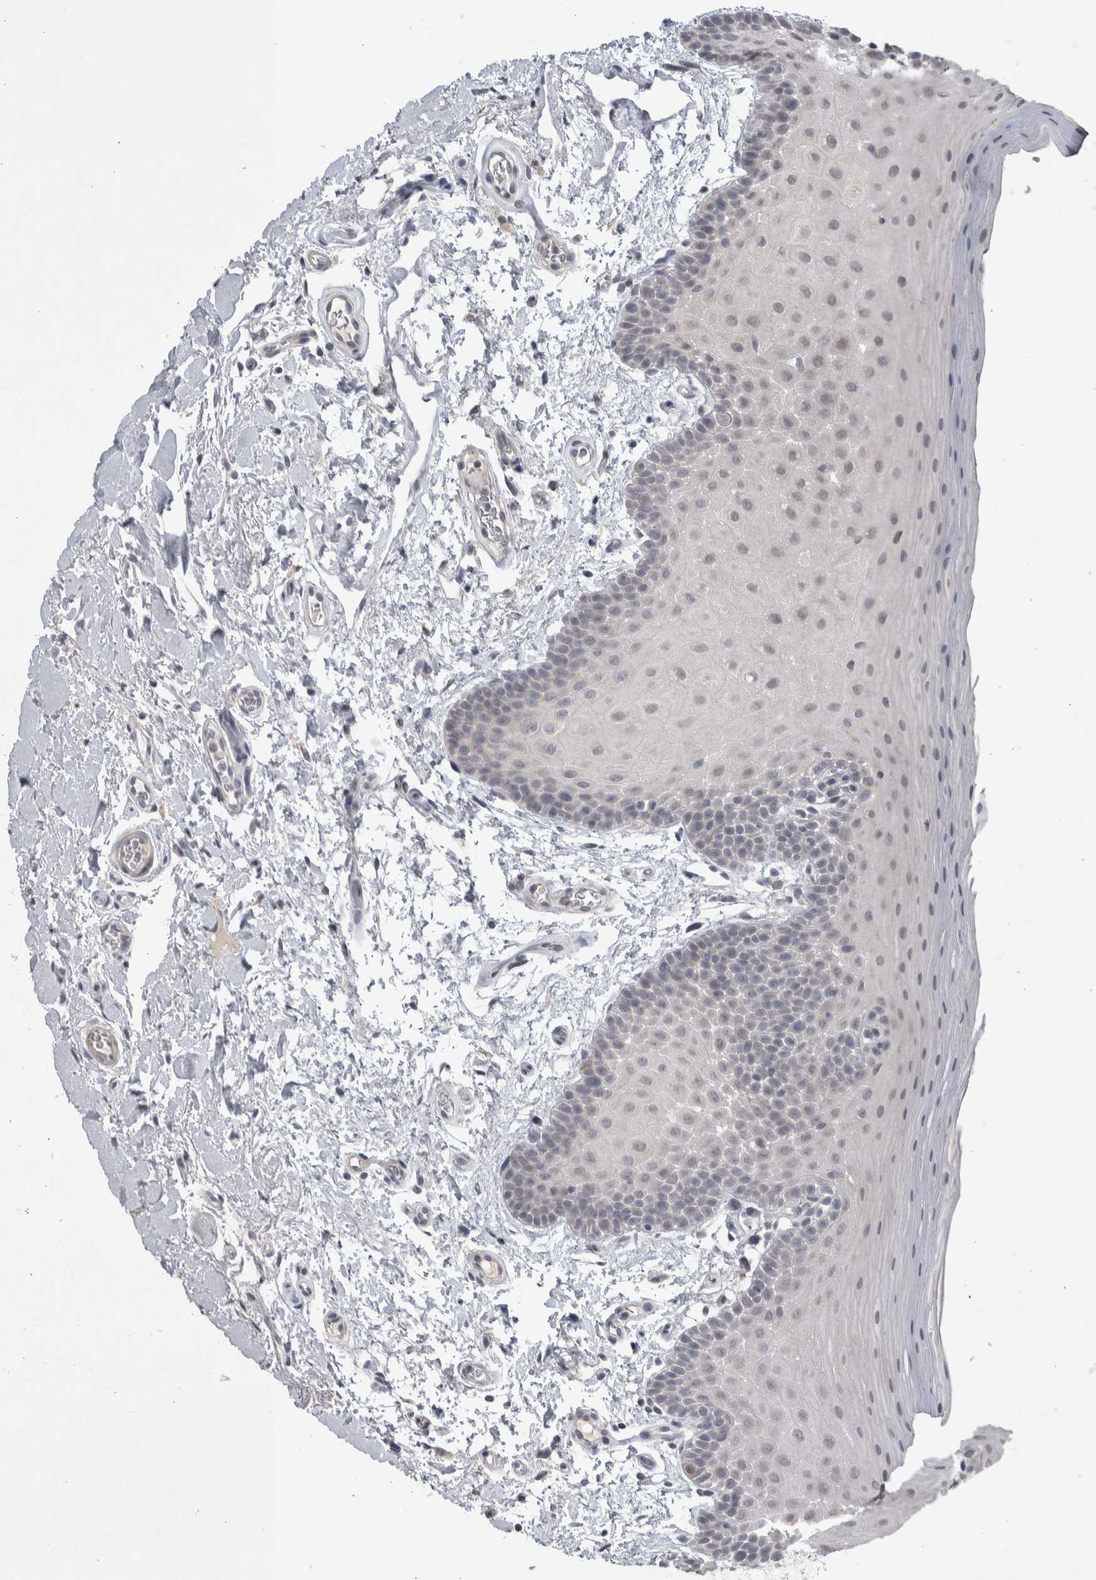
{"staining": {"intensity": "negative", "quantity": "none", "location": "none"}, "tissue": "oral mucosa", "cell_type": "Squamous epithelial cells", "image_type": "normal", "snomed": [{"axis": "morphology", "description": "Normal tissue, NOS"}, {"axis": "topography", "description": "Oral tissue"}], "caption": "Immunohistochemical staining of unremarkable oral mucosa reveals no significant positivity in squamous epithelial cells.", "gene": "CUL2", "patient": {"sex": "male", "age": 62}}